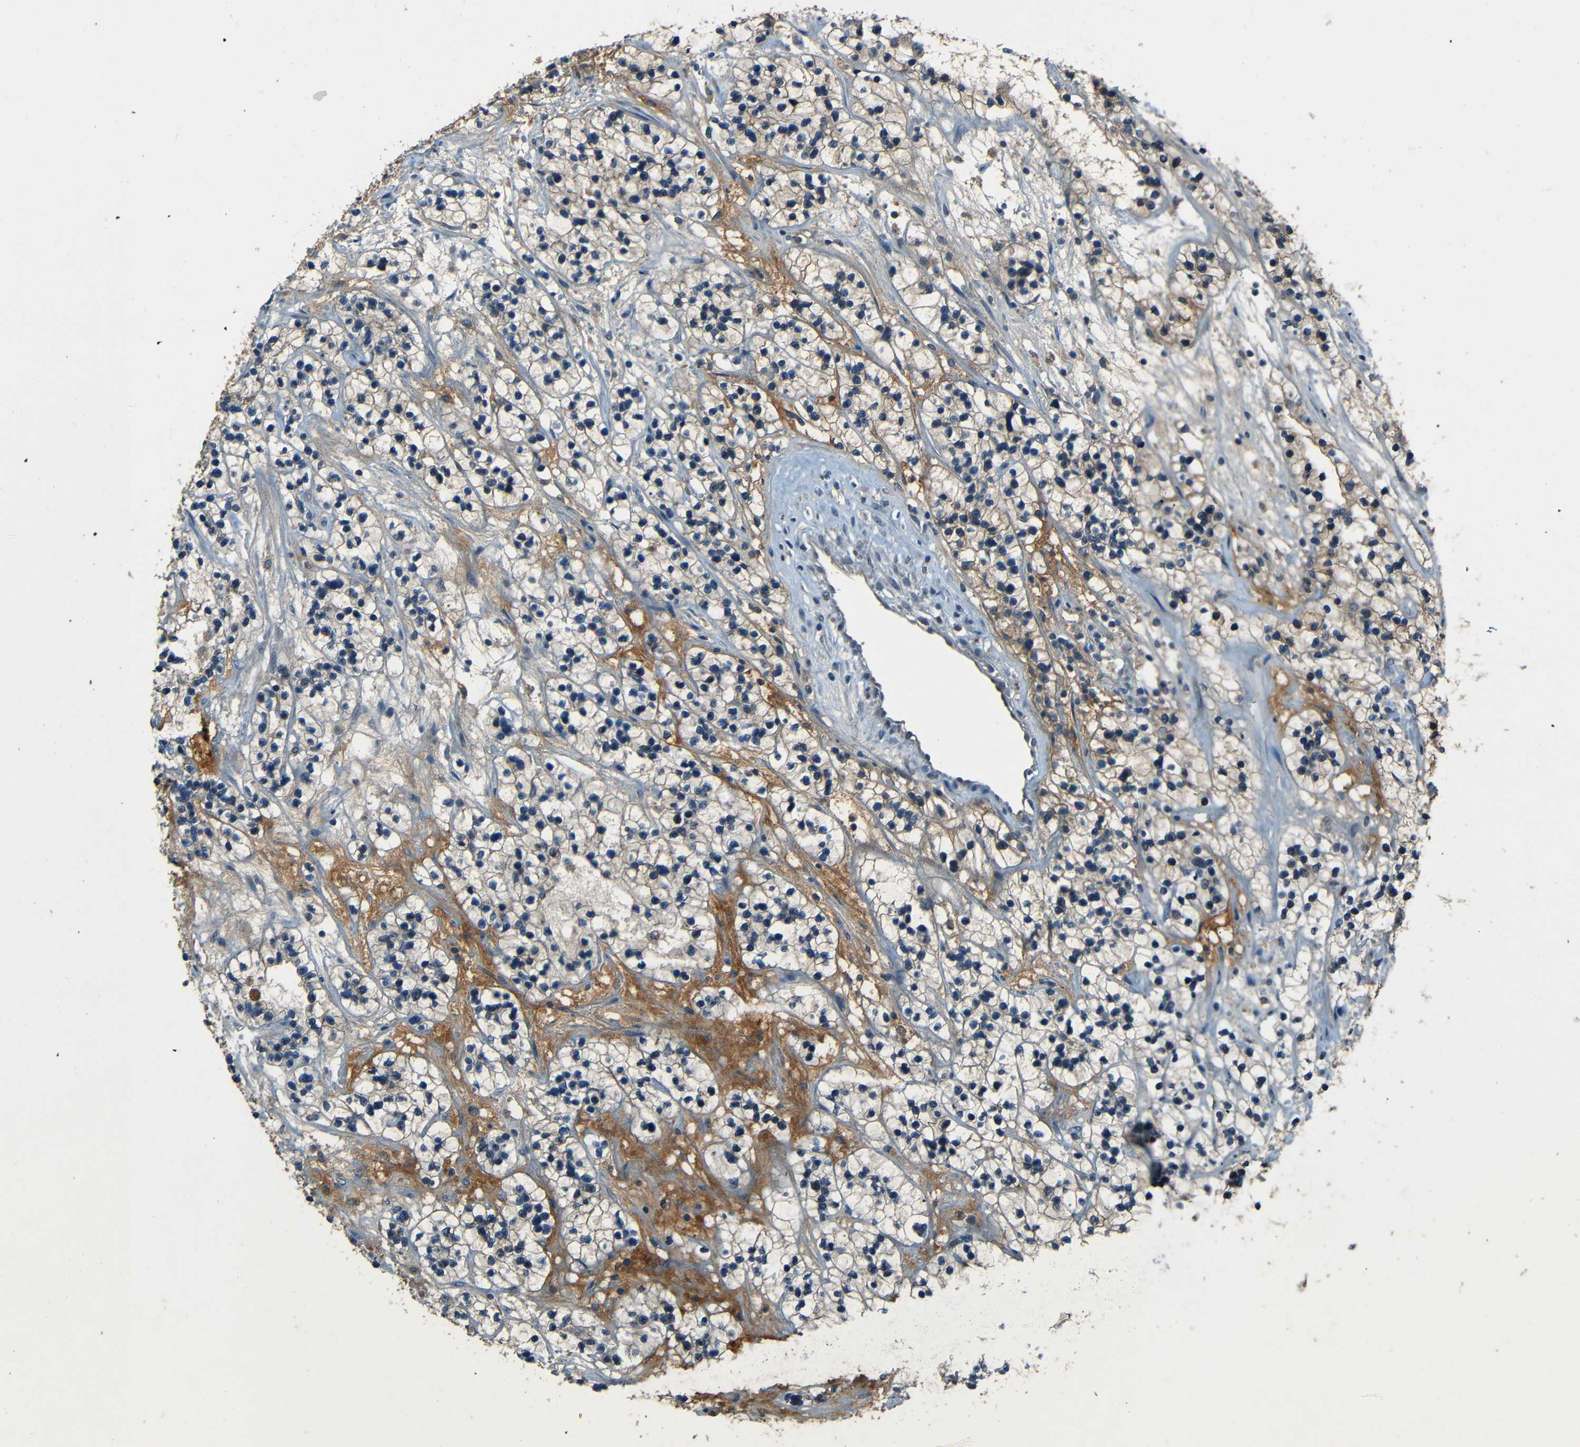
{"staining": {"intensity": "weak", "quantity": ">75%", "location": "cytoplasmic/membranous"}, "tissue": "renal cancer", "cell_type": "Tumor cells", "image_type": "cancer", "snomed": [{"axis": "morphology", "description": "Adenocarcinoma, NOS"}, {"axis": "topography", "description": "Kidney"}], "caption": "A micrograph of renal cancer stained for a protein exhibits weak cytoplasmic/membranous brown staining in tumor cells.", "gene": "SLA", "patient": {"sex": "female", "age": 57}}